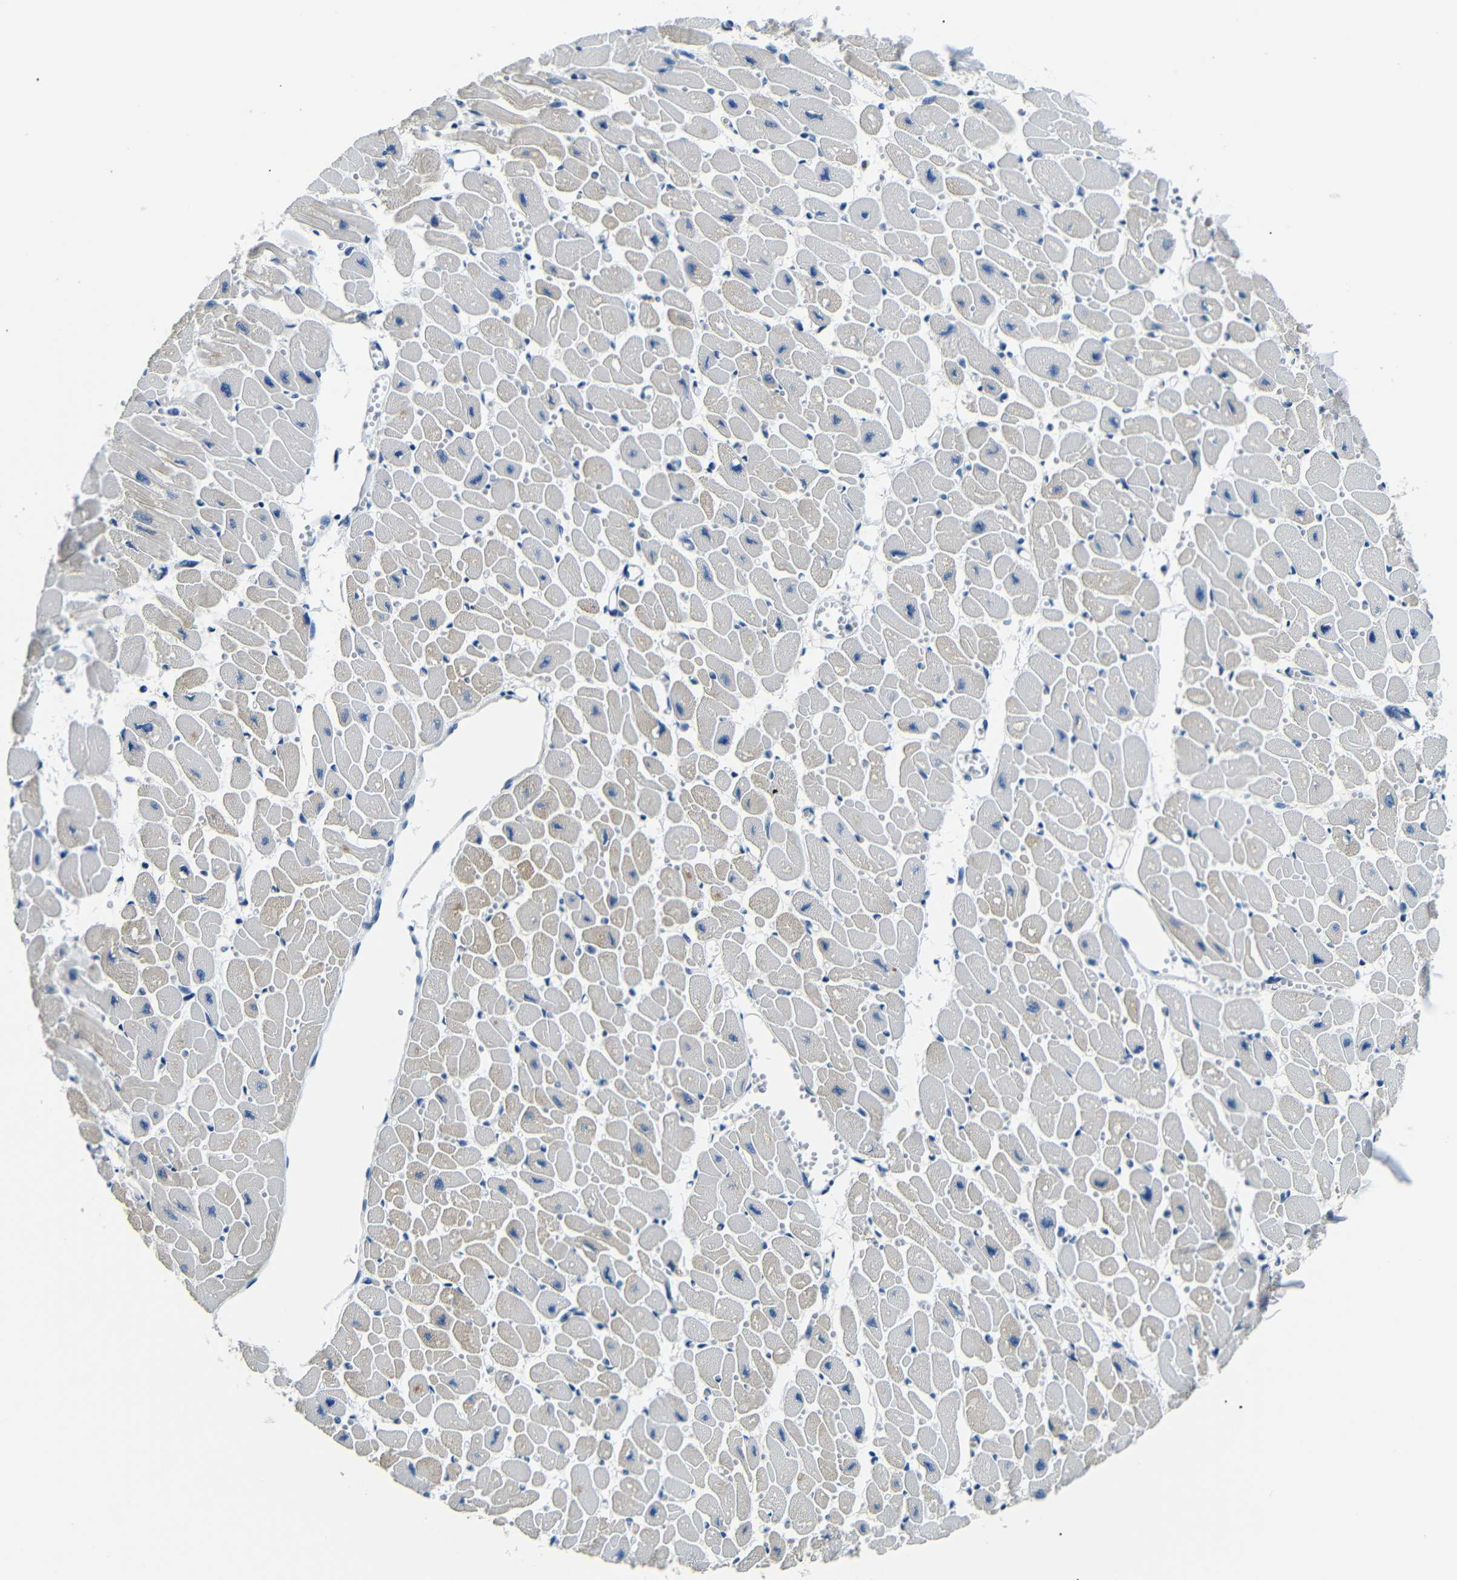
{"staining": {"intensity": "weak", "quantity": "25%-75%", "location": "cytoplasmic/membranous"}, "tissue": "heart muscle", "cell_type": "Cardiomyocytes", "image_type": "normal", "snomed": [{"axis": "morphology", "description": "Normal tissue, NOS"}, {"axis": "topography", "description": "Heart"}], "caption": "Immunohistochemistry (IHC) of normal human heart muscle demonstrates low levels of weak cytoplasmic/membranous staining in about 25%-75% of cardiomyocytes. (DAB (3,3'-diaminobenzidine) IHC, brown staining for protein, blue staining for nuclei).", "gene": "TAFA1", "patient": {"sex": "female", "age": 54}}